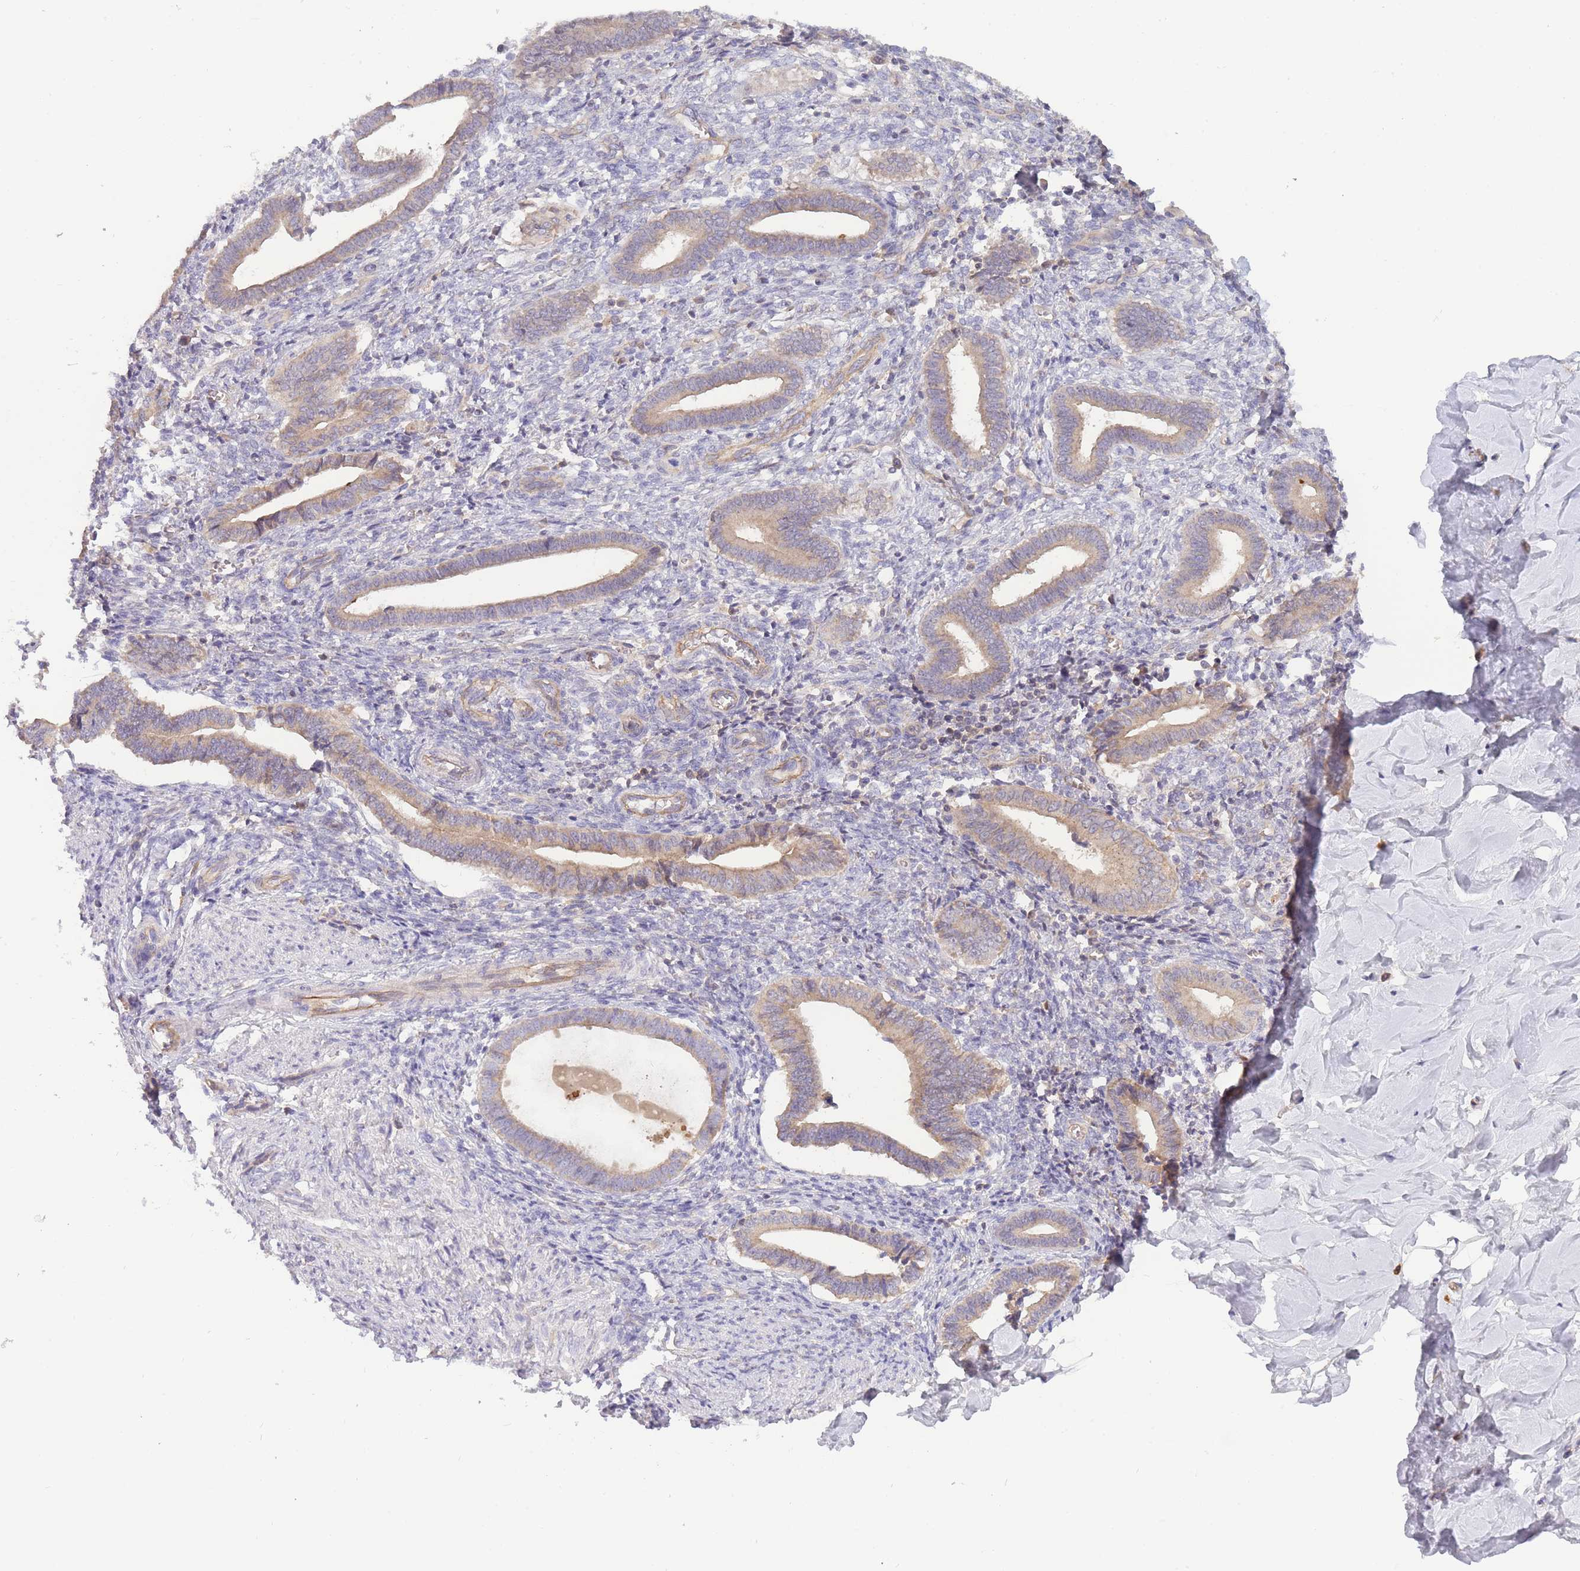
{"staining": {"intensity": "negative", "quantity": "none", "location": "none"}, "tissue": "endometrium", "cell_type": "Cells in endometrial stroma", "image_type": "normal", "snomed": [{"axis": "morphology", "description": "Normal tissue, NOS"}, {"axis": "topography", "description": "Other"}, {"axis": "topography", "description": "Endometrium"}], "caption": "This is a histopathology image of IHC staining of unremarkable endometrium, which shows no positivity in cells in endometrial stroma. The staining is performed using DAB (3,3'-diaminobenzidine) brown chromogen with nuclei counter-stained in using hematoxylin.", "gene": "NDUFAF5", "patient": {"sex": "female", "age": 44}}